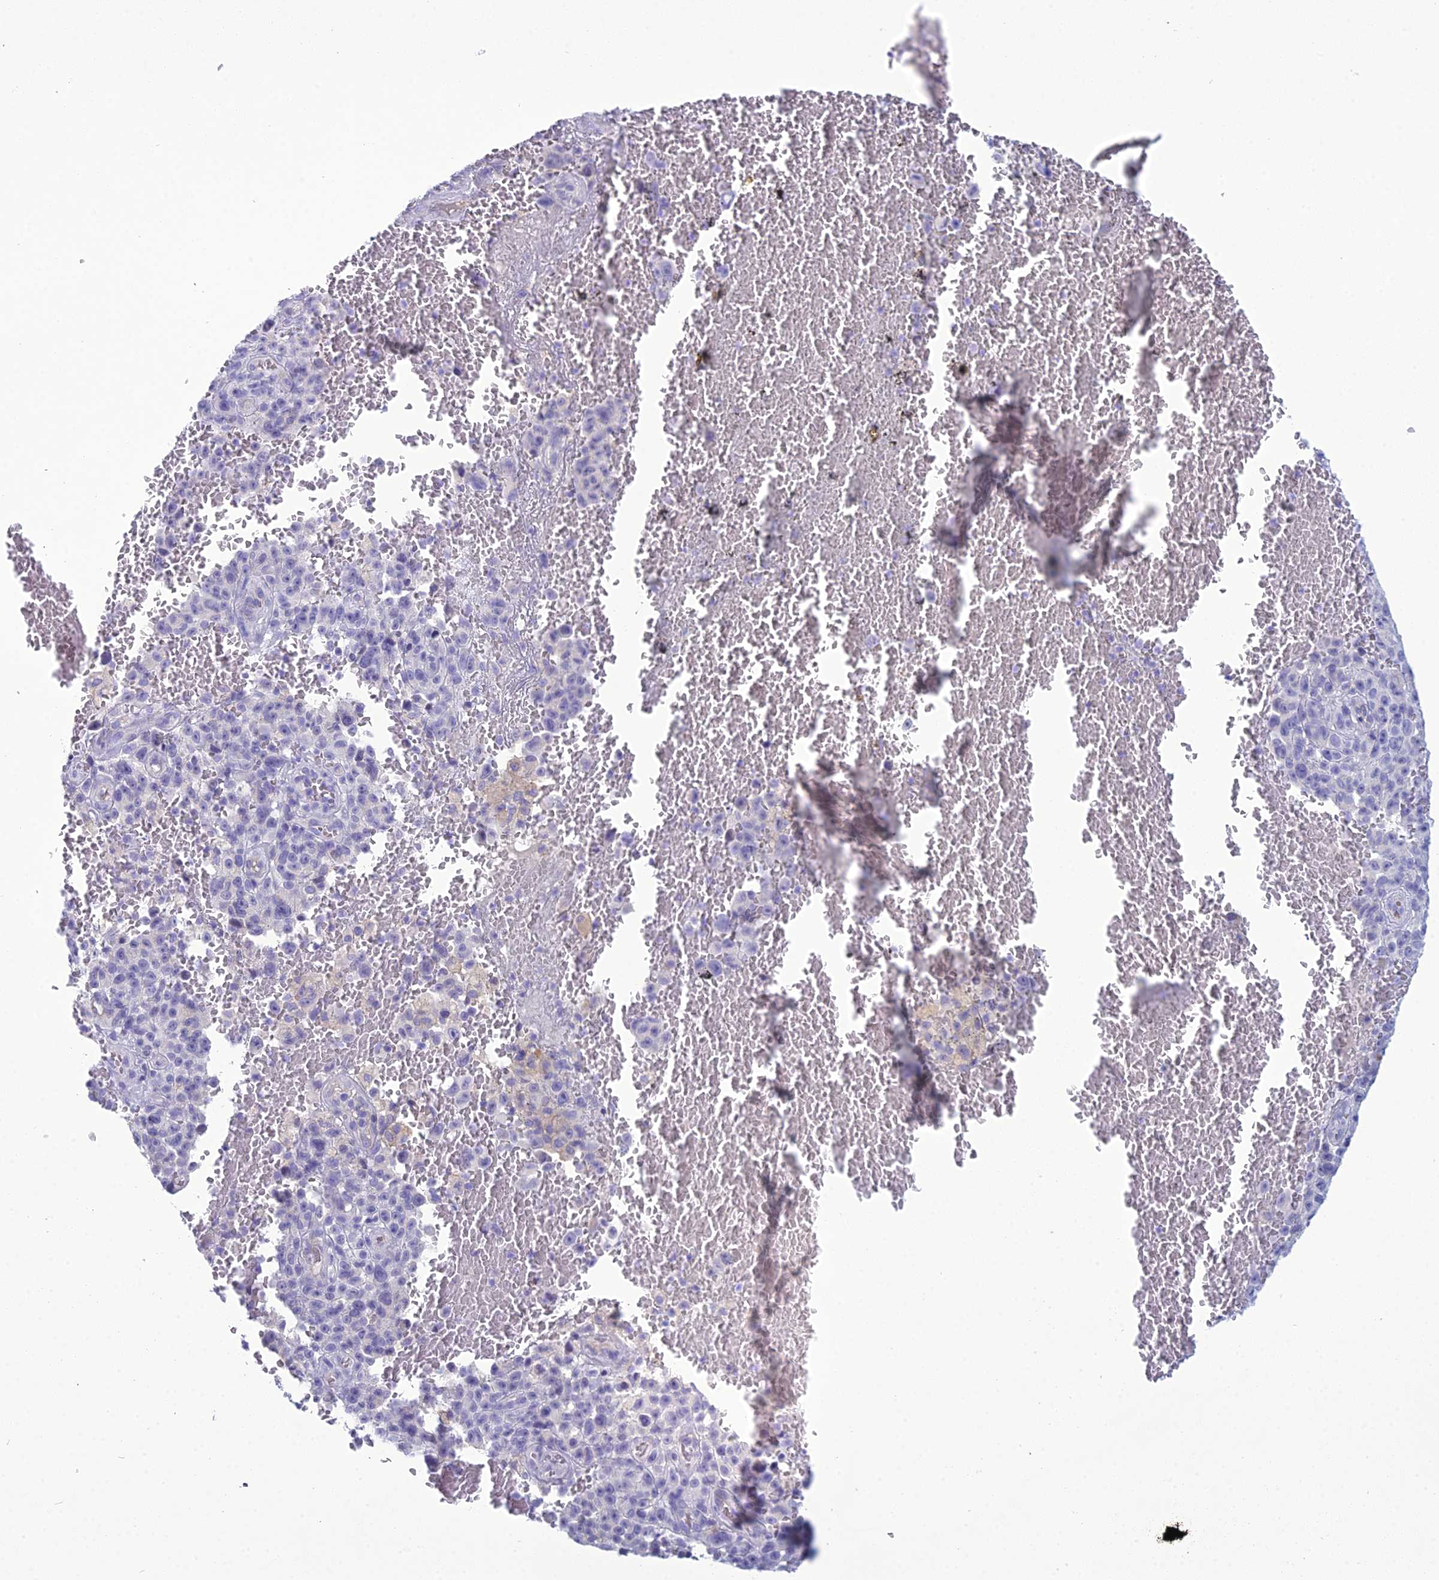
{"staining": {"intensity": "negative", "quantity": "none", "location": "none"}, "tissue": "melanoma", "cell_type": "Tumor cells", "image_type": "cancer", "snomed": [{"axis": "morphology", "description": "Malignant melanoma, NOS"}, {"axis": "topography", "description": "Skin"}], "caption": "This is a micrograph of immunohistochemistry staining of melanoma, which shows no staining in tumor cells.", "gene": "ACE", "patient": {"sex": "female", "age": 82}}